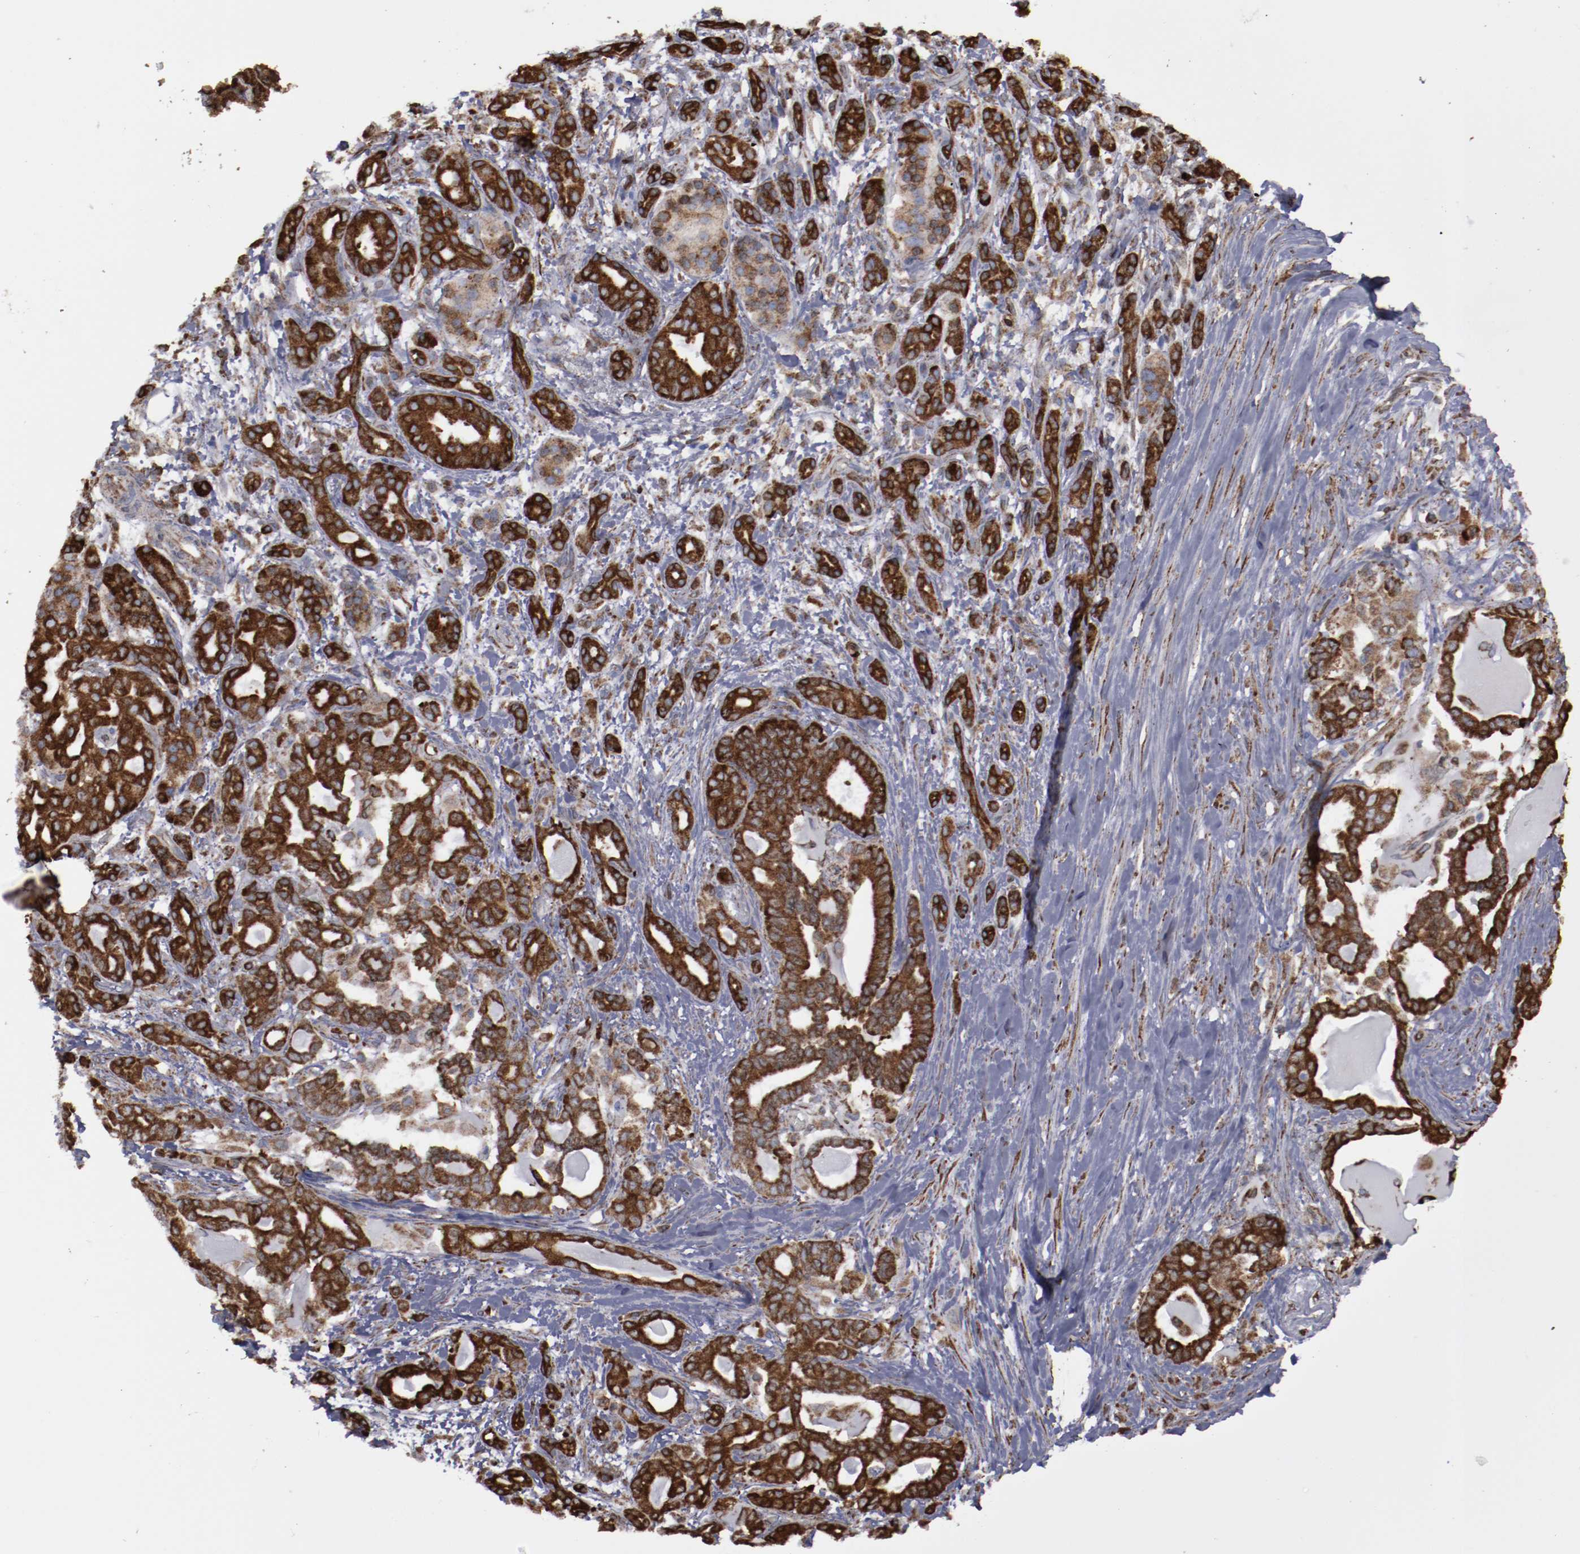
{"staining": {"intensity": "strong", "quantity": ">75%", "location": "cytoplasmic/membranous"}, "tissue": "pancreatic cancer", "cell_type": "Tumor cells", "image_type": "cancer", "snomed": [{"axis": "morphology", "description": "Adenocarcinoma, NOS"}, {"axis": "topography", "description": "Pancreas"}], "caption": "Immunohistochemical staining of human pancreatic adenocarcinoma demonstrates strong cytoplasmic/membranous protein positivity in about >75% of tumor cells.", "gene": "ERLIN2", "patient": {"sex": "male", "age": 63}}